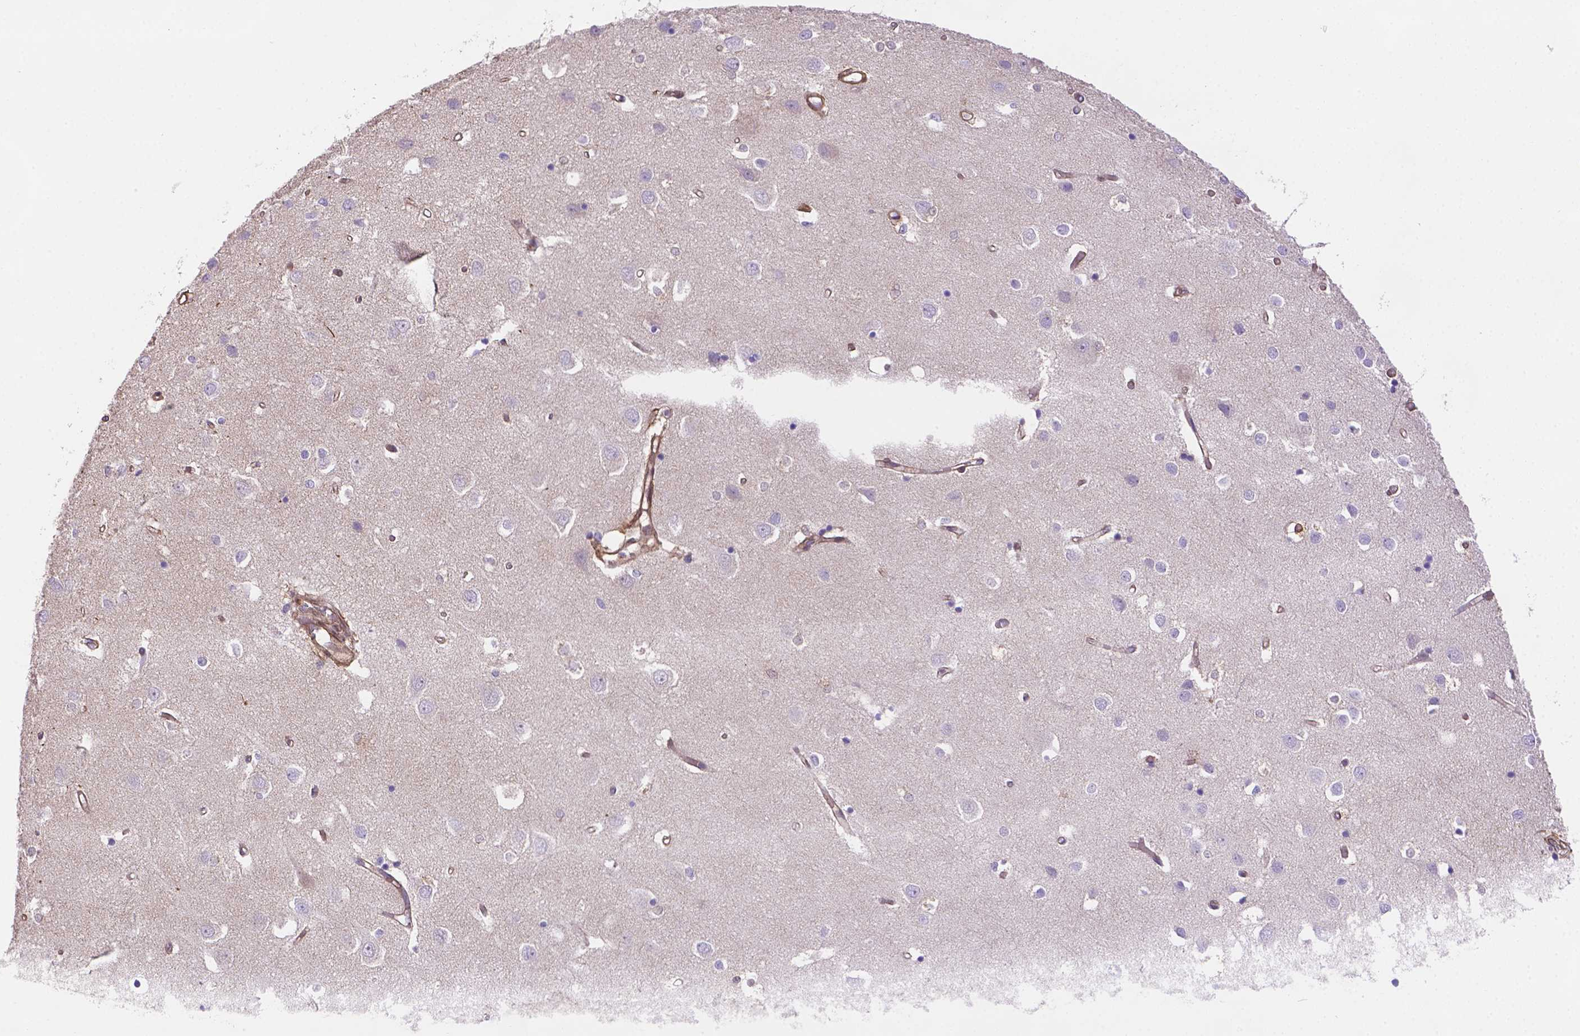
{"staining": {"intensity": "moderate", "quantity": ">75%", "location": "cytoplasmic/membranous"}, "tissue": "cerebral cortex", "cell_type": "Endothelial cells", "image_type": "normal", "snomed": [{"axis": "morphology", "description": "Normal tissue, NOS"}, {"axis": "topography", "description": "Cerebral cortex"}], "caption": "IHC photomicrograph of benign cerebral cortex stained for a protein (brown), which reveals medium levels of moderate cytoplasmic/membranous expression in about >75% of endothelial cells.", "gene": "YAP1", "patient": {"sex": "male", "age": 70}}